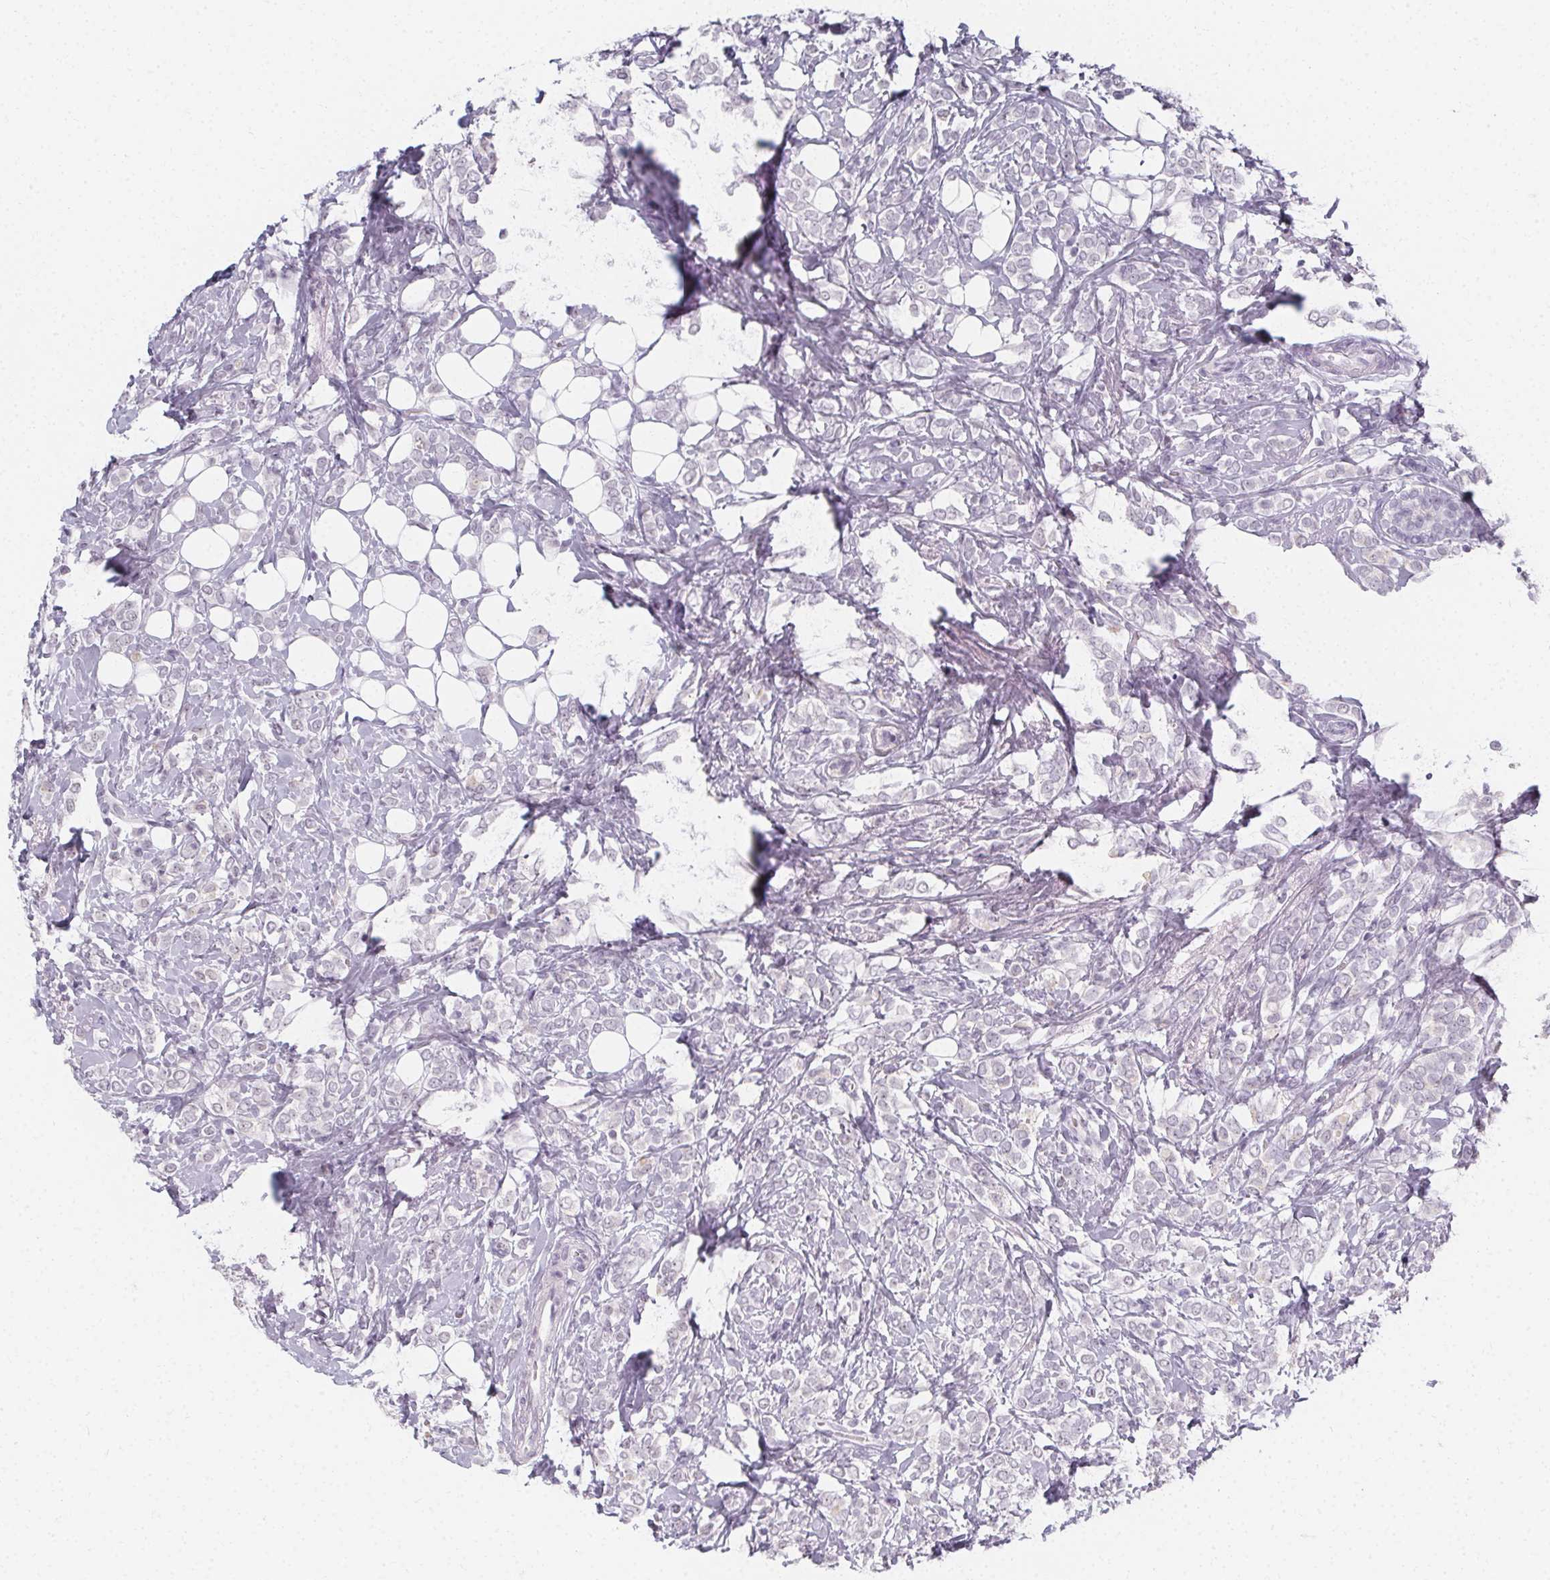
{"staining": {"intensity": "negative", "quantity": "none", "location": "none"}, "tissue": "breast cancer", "cell_type": "Tumor cells", "image_type": "cancer", "snomed": [{"axis": "morphology", "description": "Lobular carcinoma"}, {"axis": "topography", "description": "Breast"}], "caption": "Protein analysis of breast cancer (lobular carcinoma) displays no significant staining in tumor cells.", "gene": "SYNPR", "patient": {"sex": "female", "age": 49}}